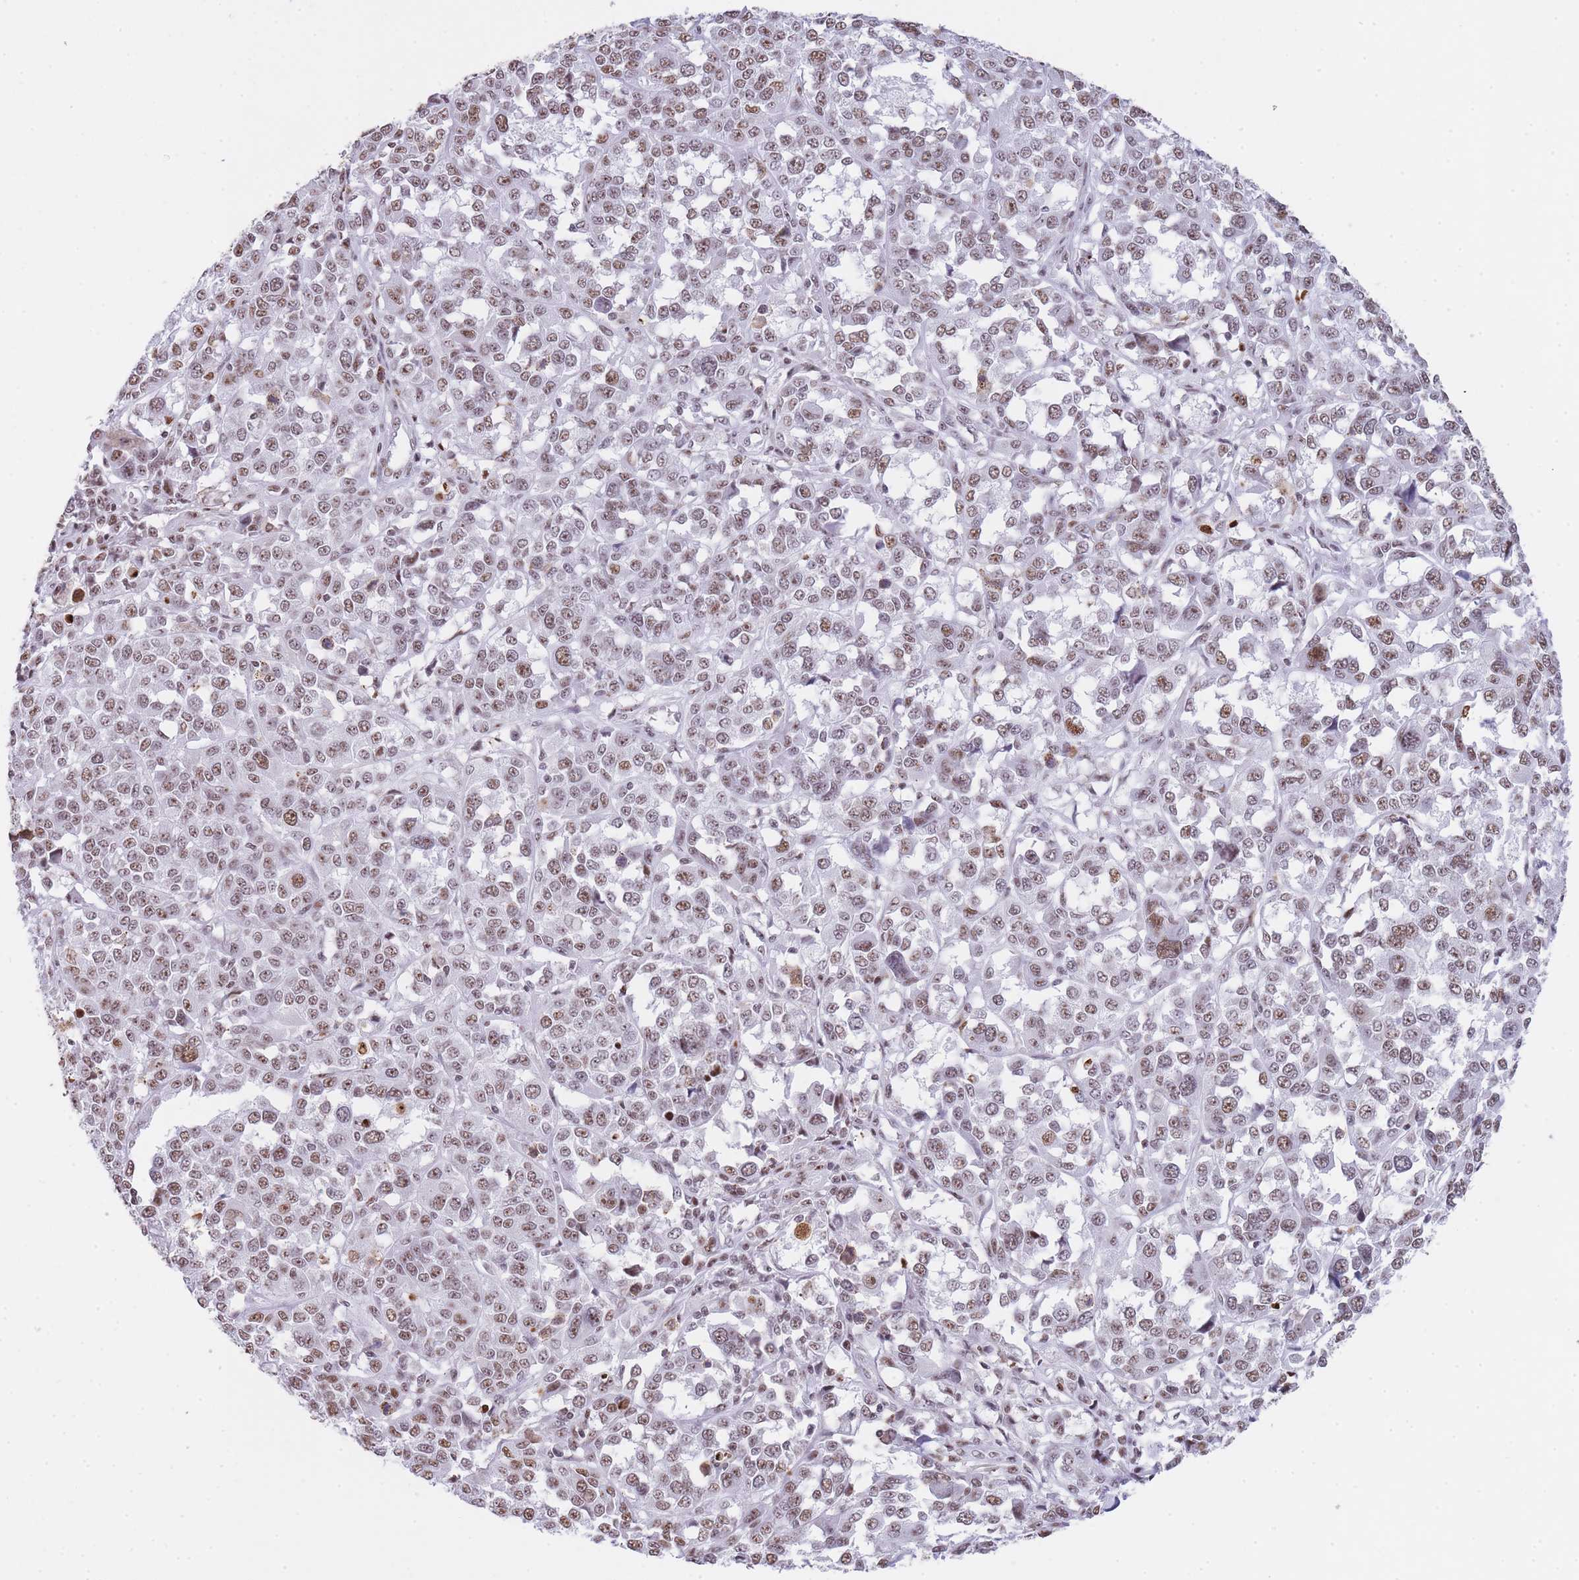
{"staining": {"intensity": "moderate", "quantity": ">75%", "location": "nuclear"}, "tissue": "melanoma", "cell_type": "Tumor cells", "image_type": "cancer", "snomed": [{"axis": "morphology", "description": "Malignant melanoma, Metastatic site"}, {"axis": "topography", "description": "Lymph node"}], "caption": "Tumor cells exhibit moderate nuclear positivity in approximately >75% of cells in malignant melanoma (metastatic site). (Brightfield microscopy of DAB IHC at high magnification).", "gene": "EVC2", "patient": {"sex": "male", "age": 44}}